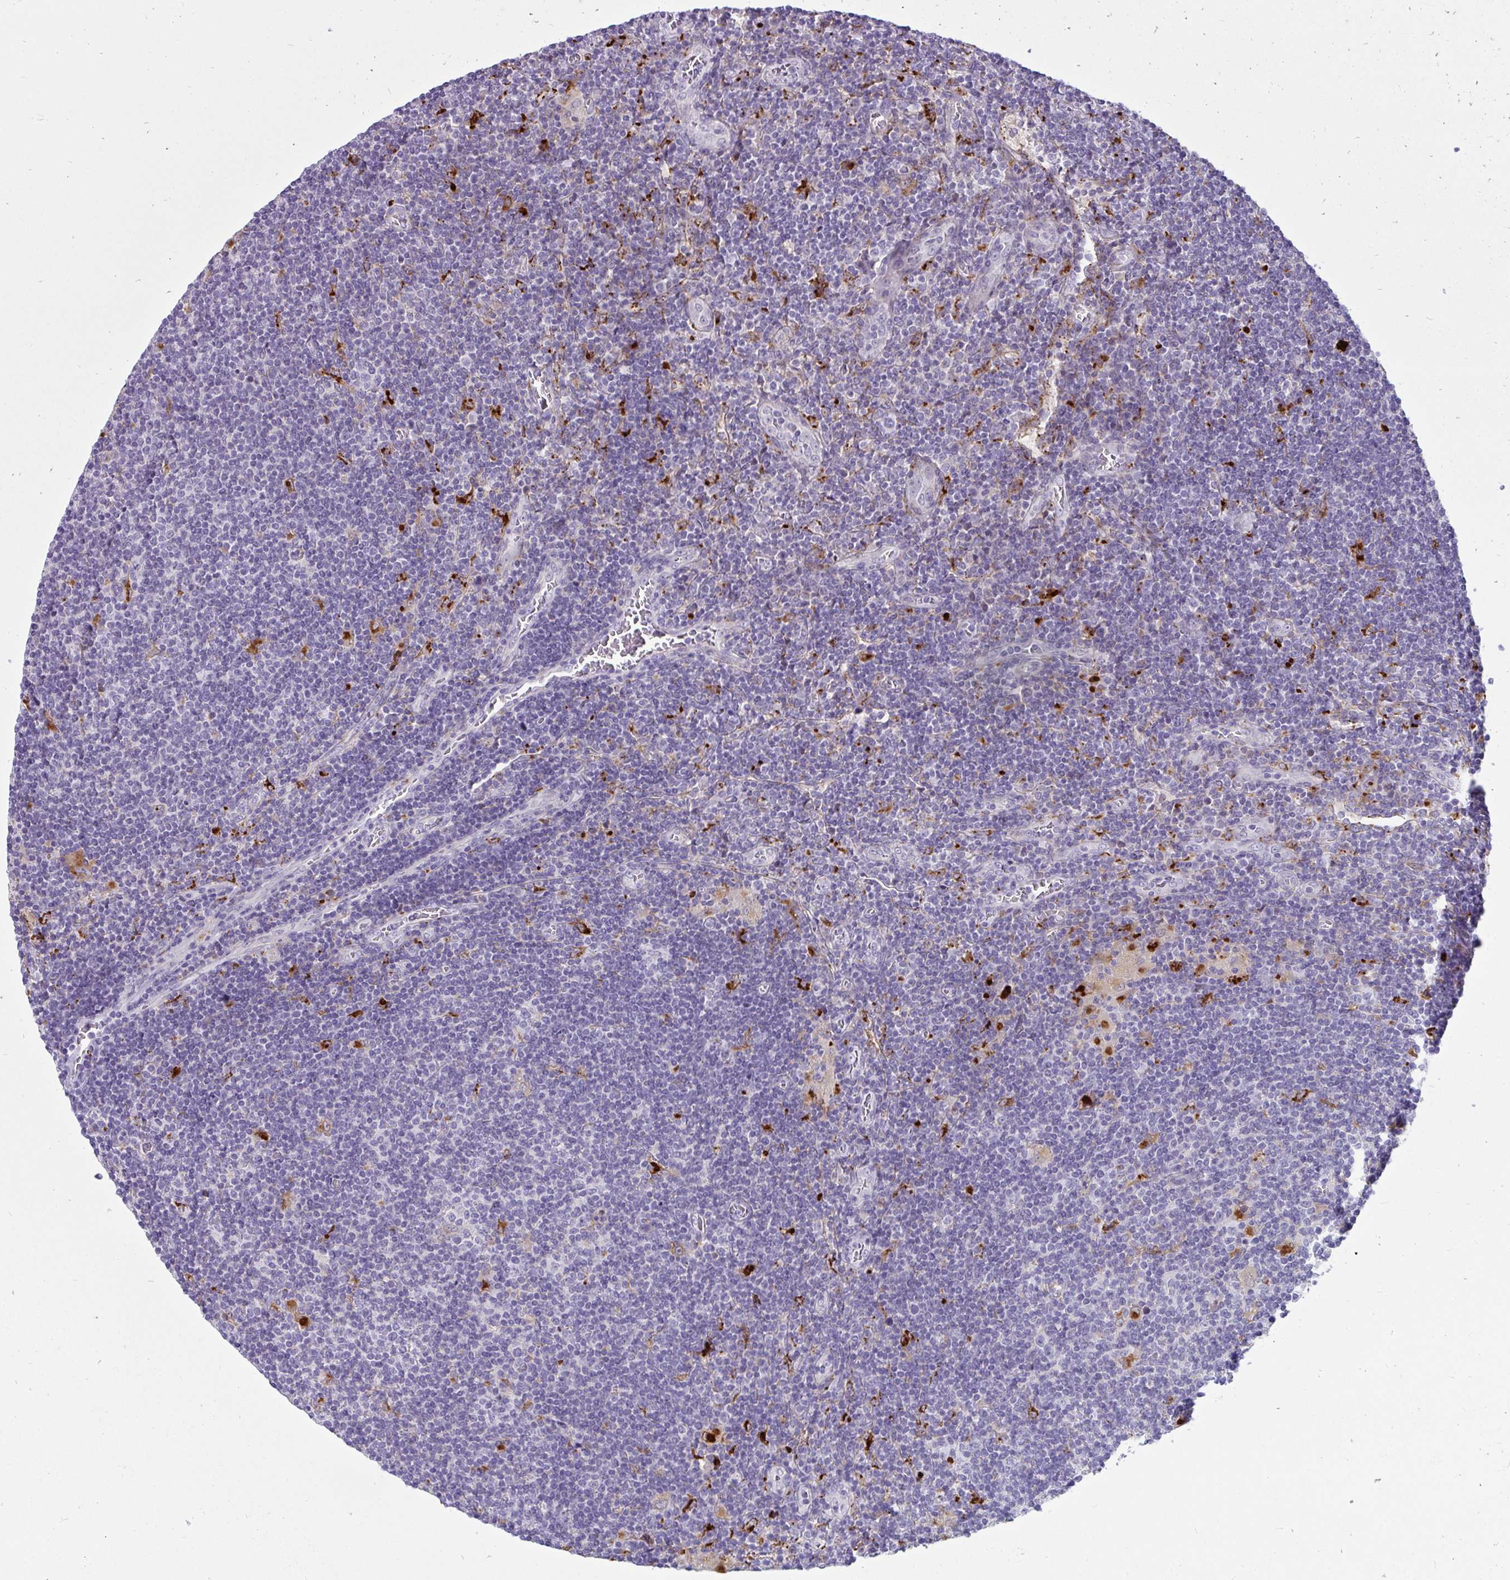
{"staining": {"intensity": "negative", "quantity": "none", "location": "none"}, "tissue": "lymphoma", "cell_type": "Tumor cells", "image_type": "cancer", "snomed": [{"axis": "morphology", "description": "Hodgkin's disease, NOS"}, {"axis": "topography", "description": "Lymph node"}], "caption": "An image of Hodgkin's disease stained for a protein shows no brown staining in tumor cells.", "gene": "CTSZ", "patient": {"sex": "male", "age": 40}}